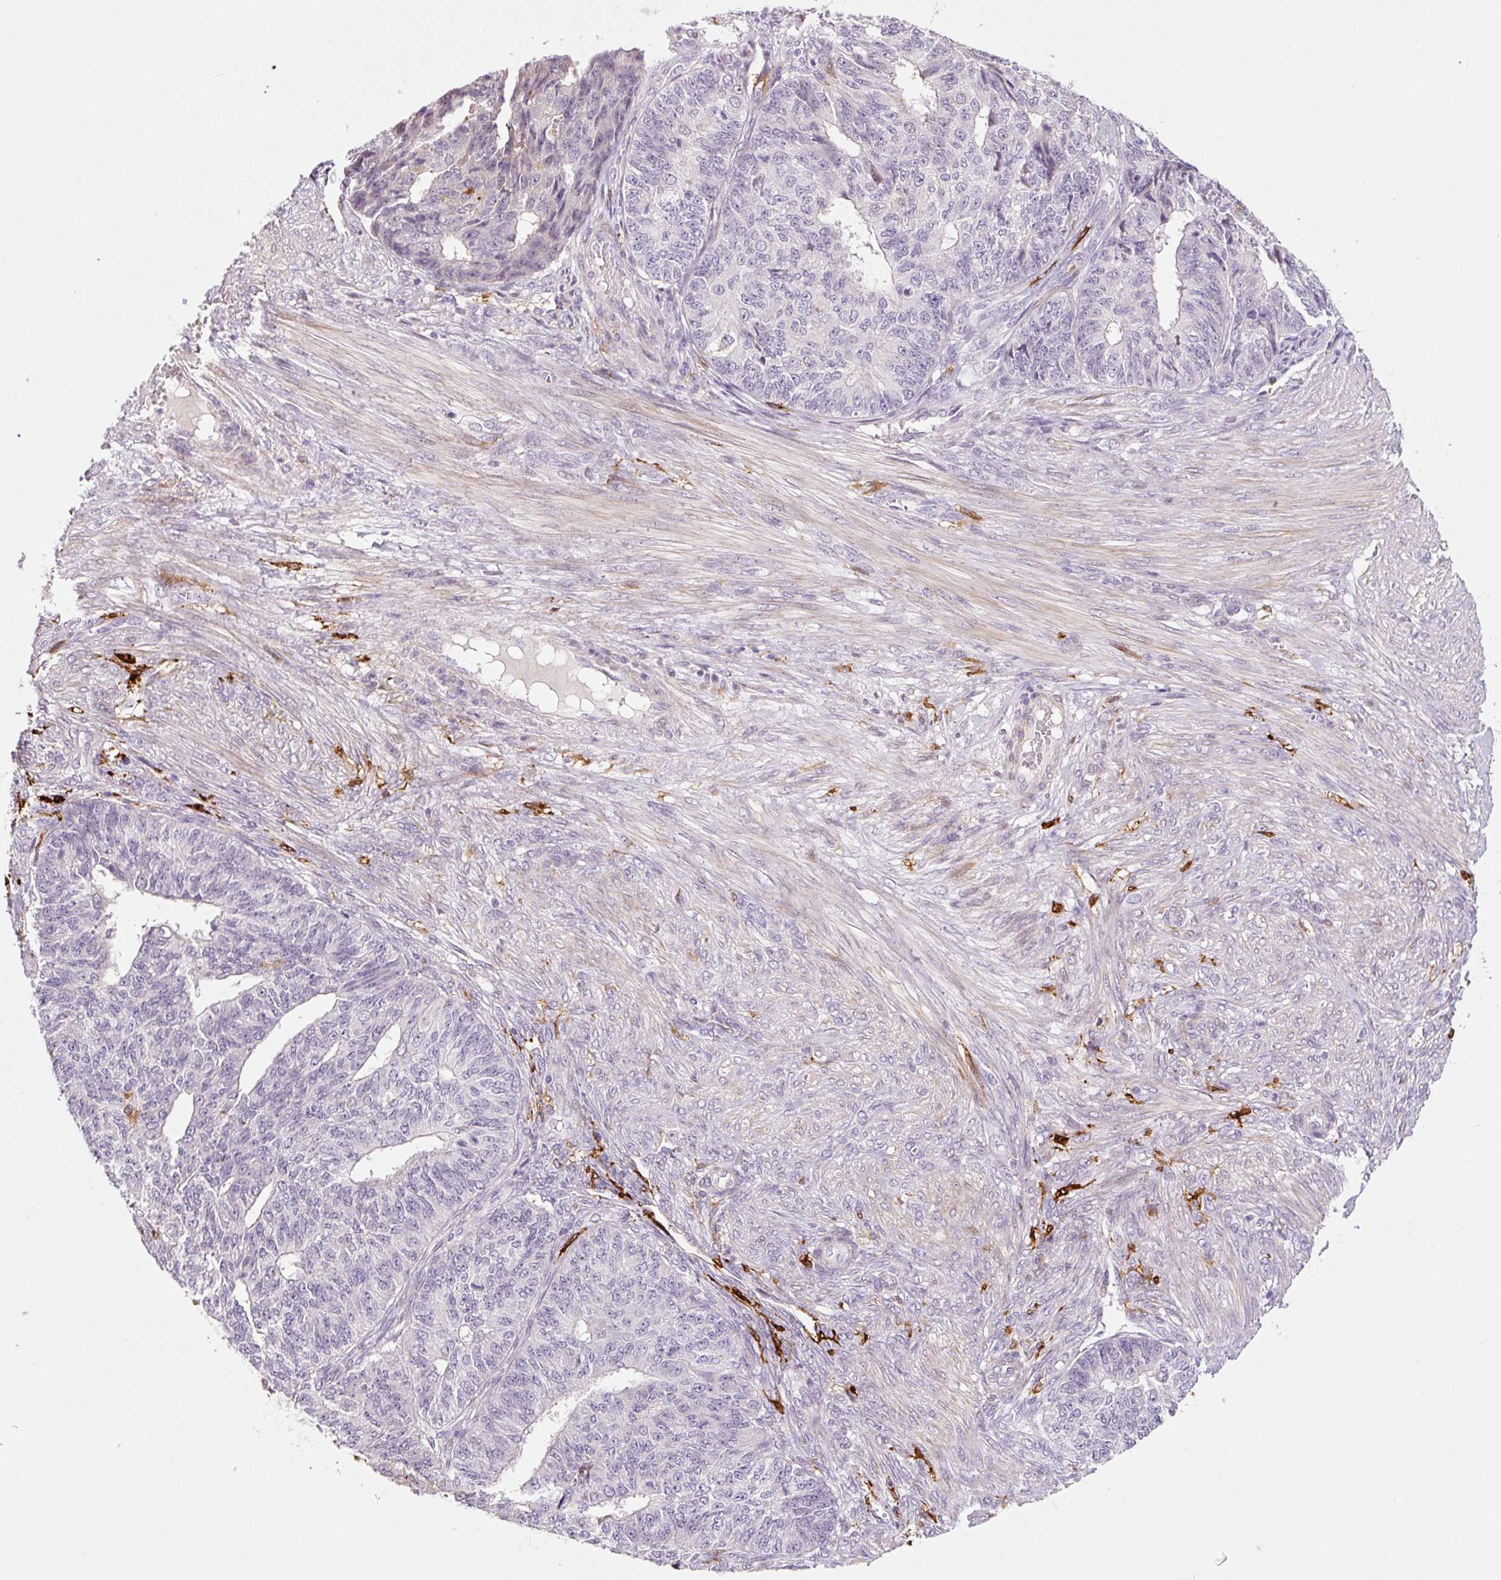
{"staining": {"intensity": "negative", "quantity": "none", "location": "none"}, "tissue": "endometrial cancer", "cell_type": "Tumor cells", "image_type": "cancer", "snomed": [{"axis": "morphology", "description": "Adenocarcinoma, NOS"}, {"axis": "topography", "description": "Endometrium"}], "caption": "Protein analysis of adenocarcinoma (endometrial) shows no significant positivity in tumor cells. The staining is performed using DAB (3,3'-diaminobenzidine) brown chromogen with nuclei counter-stained in using hematoxylin.", "gene": "FUT10", "patient": {"sex": "female", "age": 32}}